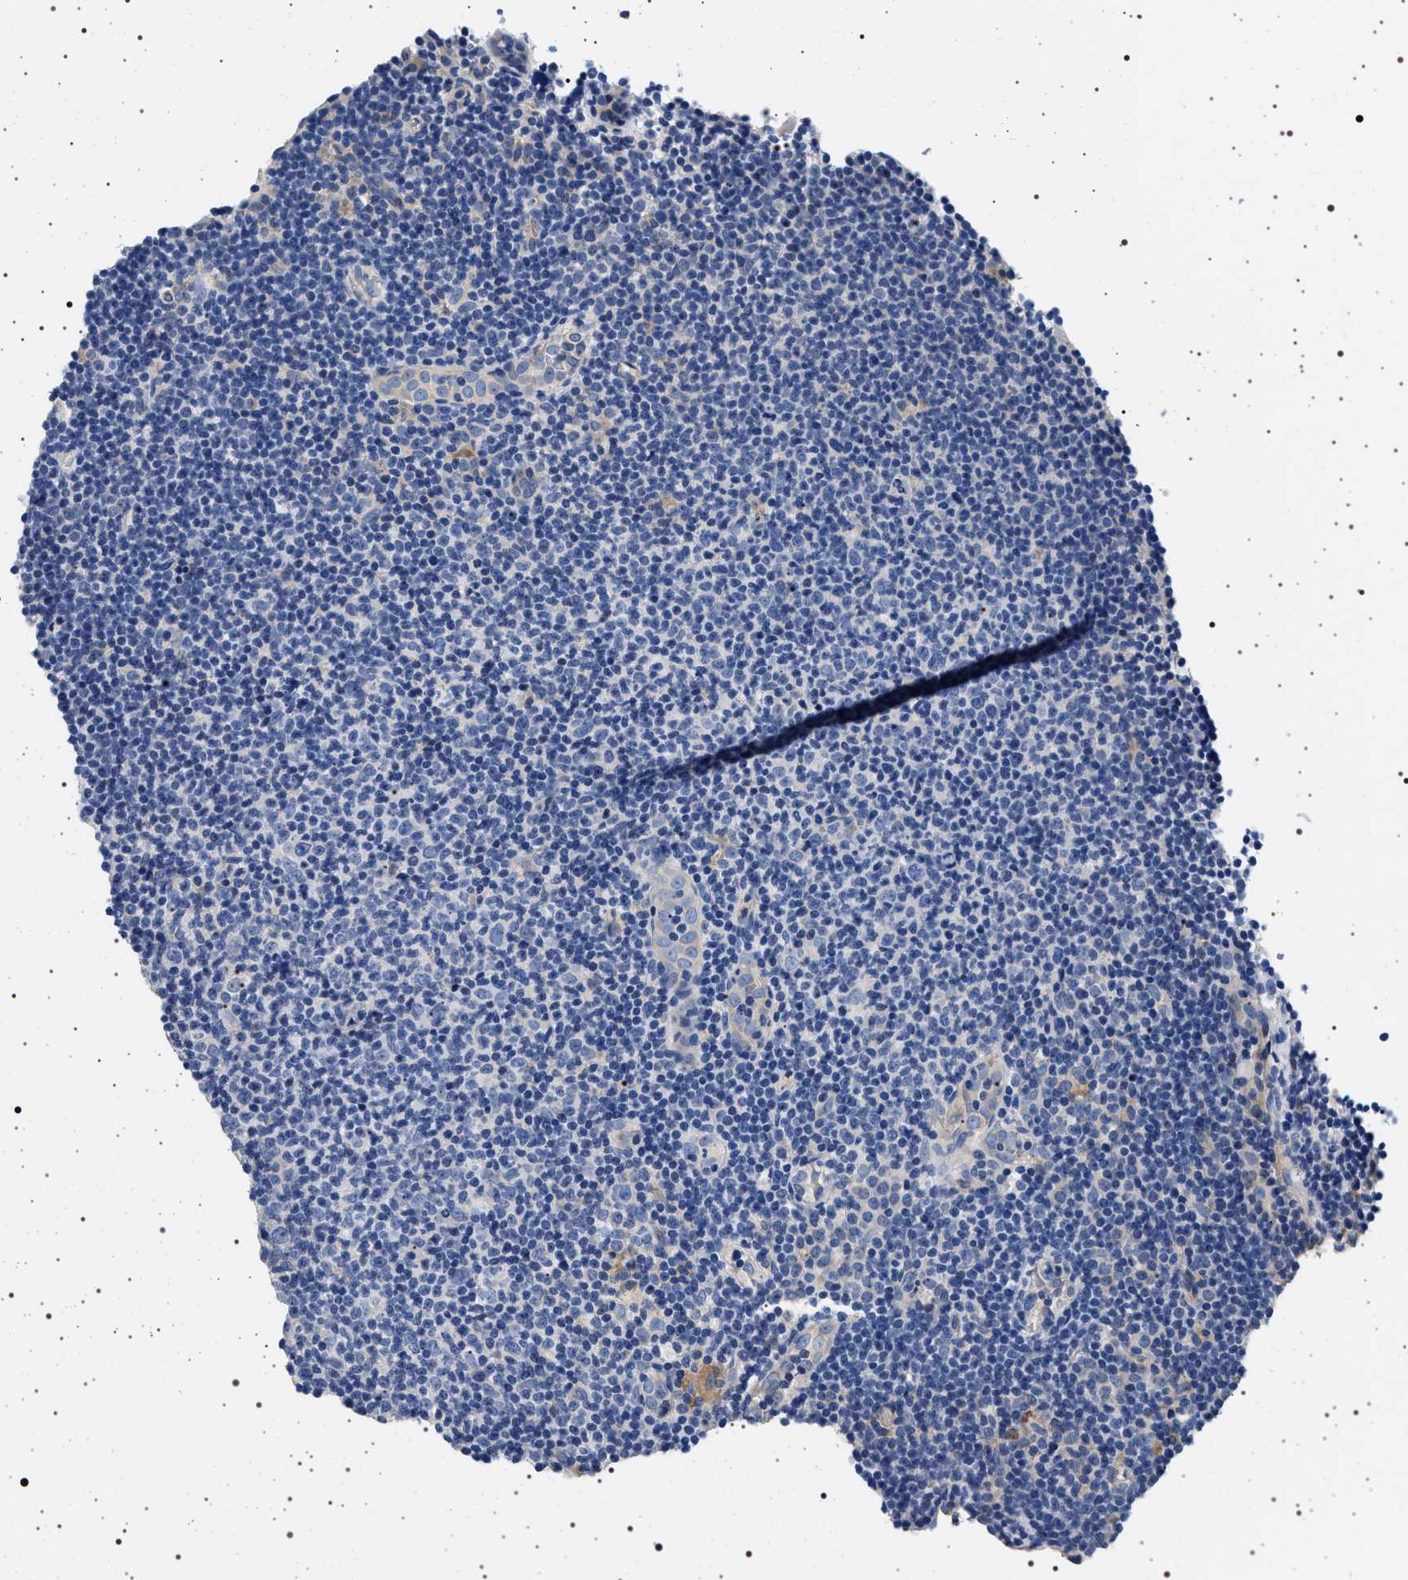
{"staining": {"intensity": "negative", "quantity": "none", "location": "none"}, "tissue": "lymphoma", "cell_type": "Tumor cells", "image_type": "cancer", "snomed": [{"axis": "morphology", "description": "Malignant lymphoma, non-Hodgkin's type, Low grade"}, {"axis": "topography", "description": "Lymph node"}], "caption": "The micrograph displays no staining of tumor cells in lymphoma. (Immunohistochemistry (ihc), brightfield microscopy, high magnification).", "gene": "HSD17B1", "patient": {"sex": "male", "age": 66}}